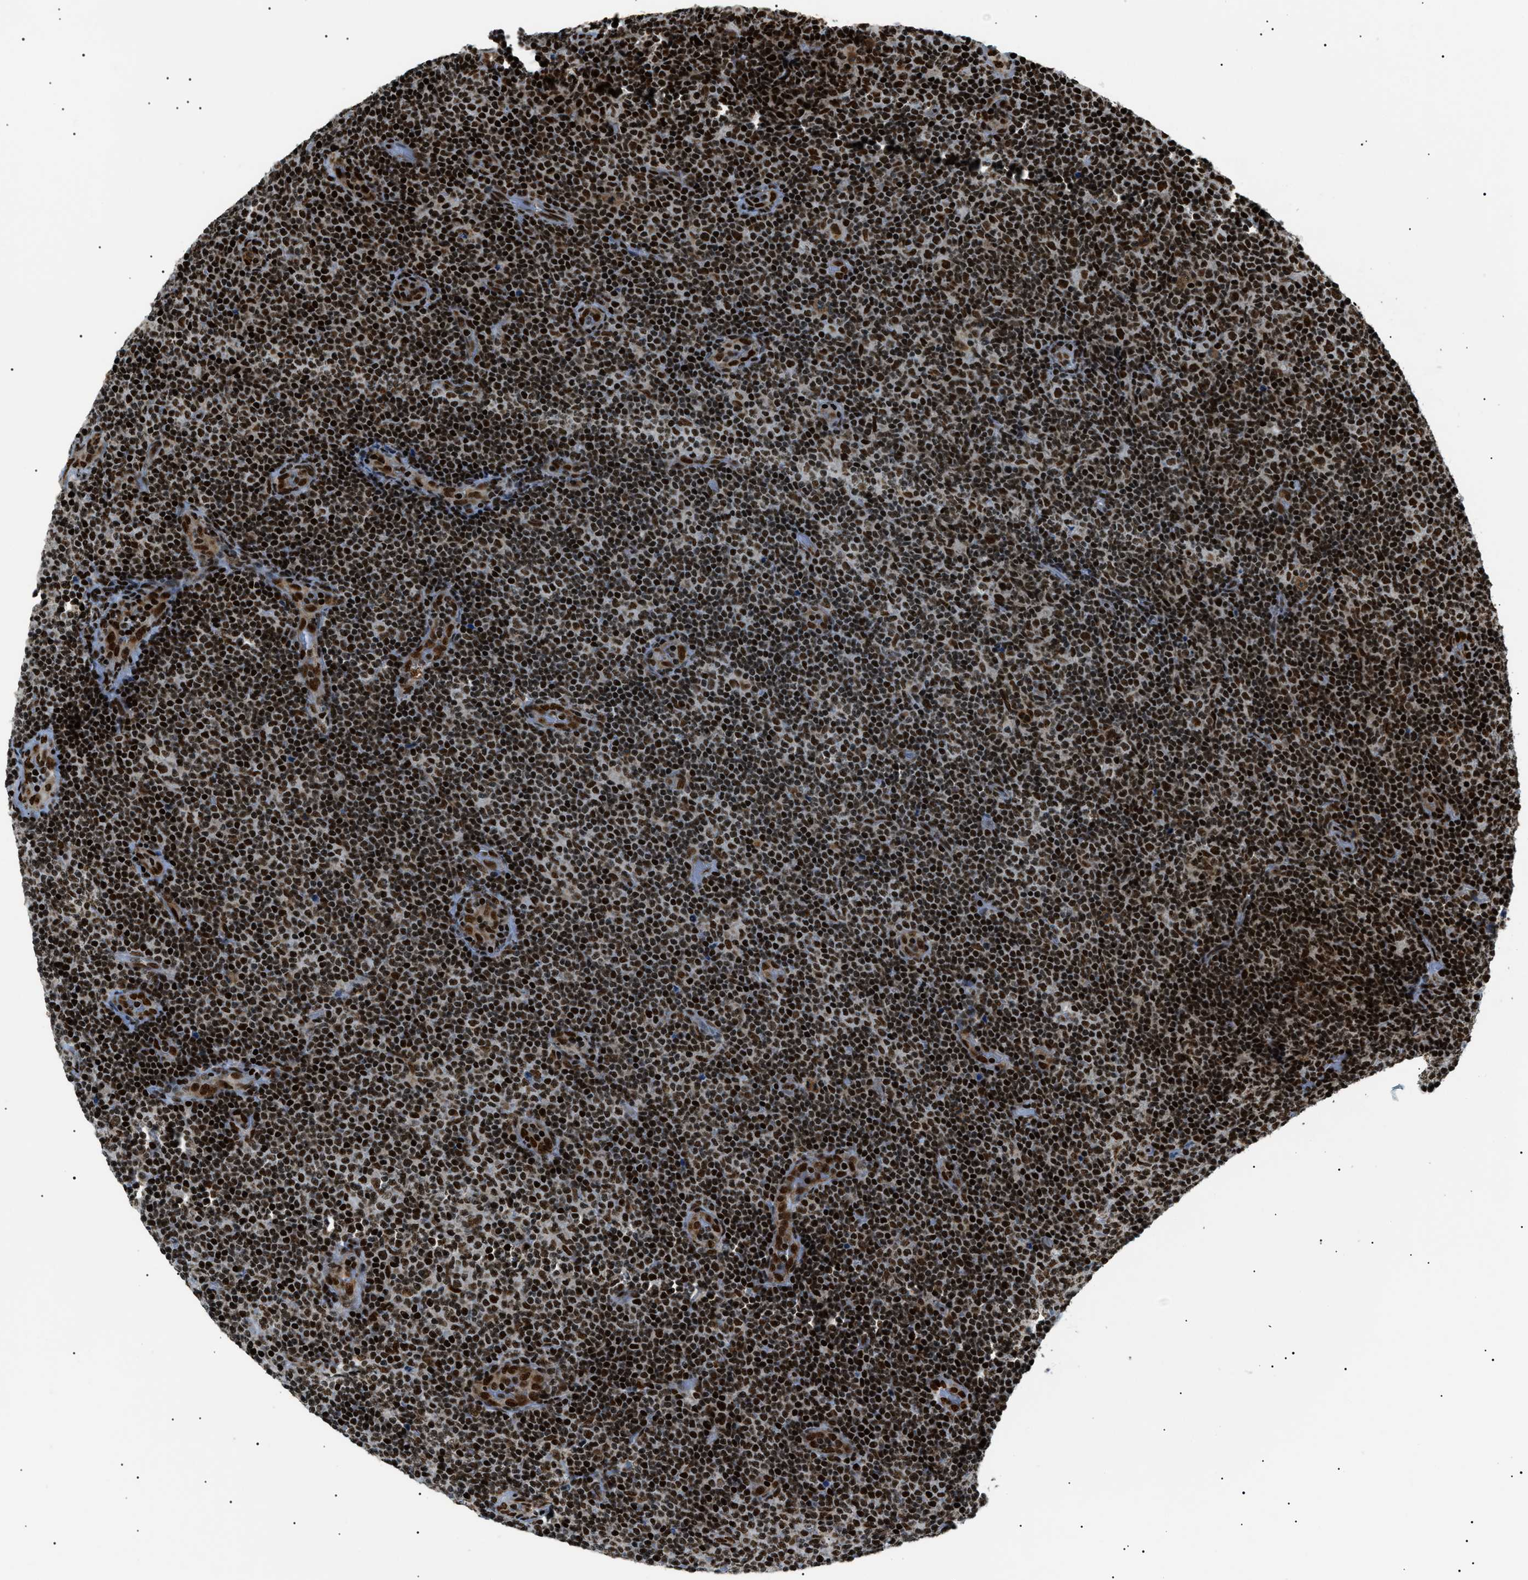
{"staining": {"intensity": "strong", "quantity": ">75%", "location": "nuclear"}, "tissue": "lymphoma", "cell_type": "Tumor cells", "image_type": "cancer", "snomed": [{"axis": "morphology", "description": "Malignant lymphoma, non-Hodgkin's type, Low grade"}, {"axis": "topography", "description": "Lymph node"}], "caption": "Protein expression analysis of human lymphoma reveals strong nuclear expression in approximately >75% of tumor cells. (brown staining indicates protein expression, while blue staining denotes nuclei).", "gene": "HNRNPK", "patient": {"sex": "male", "age": 83}}